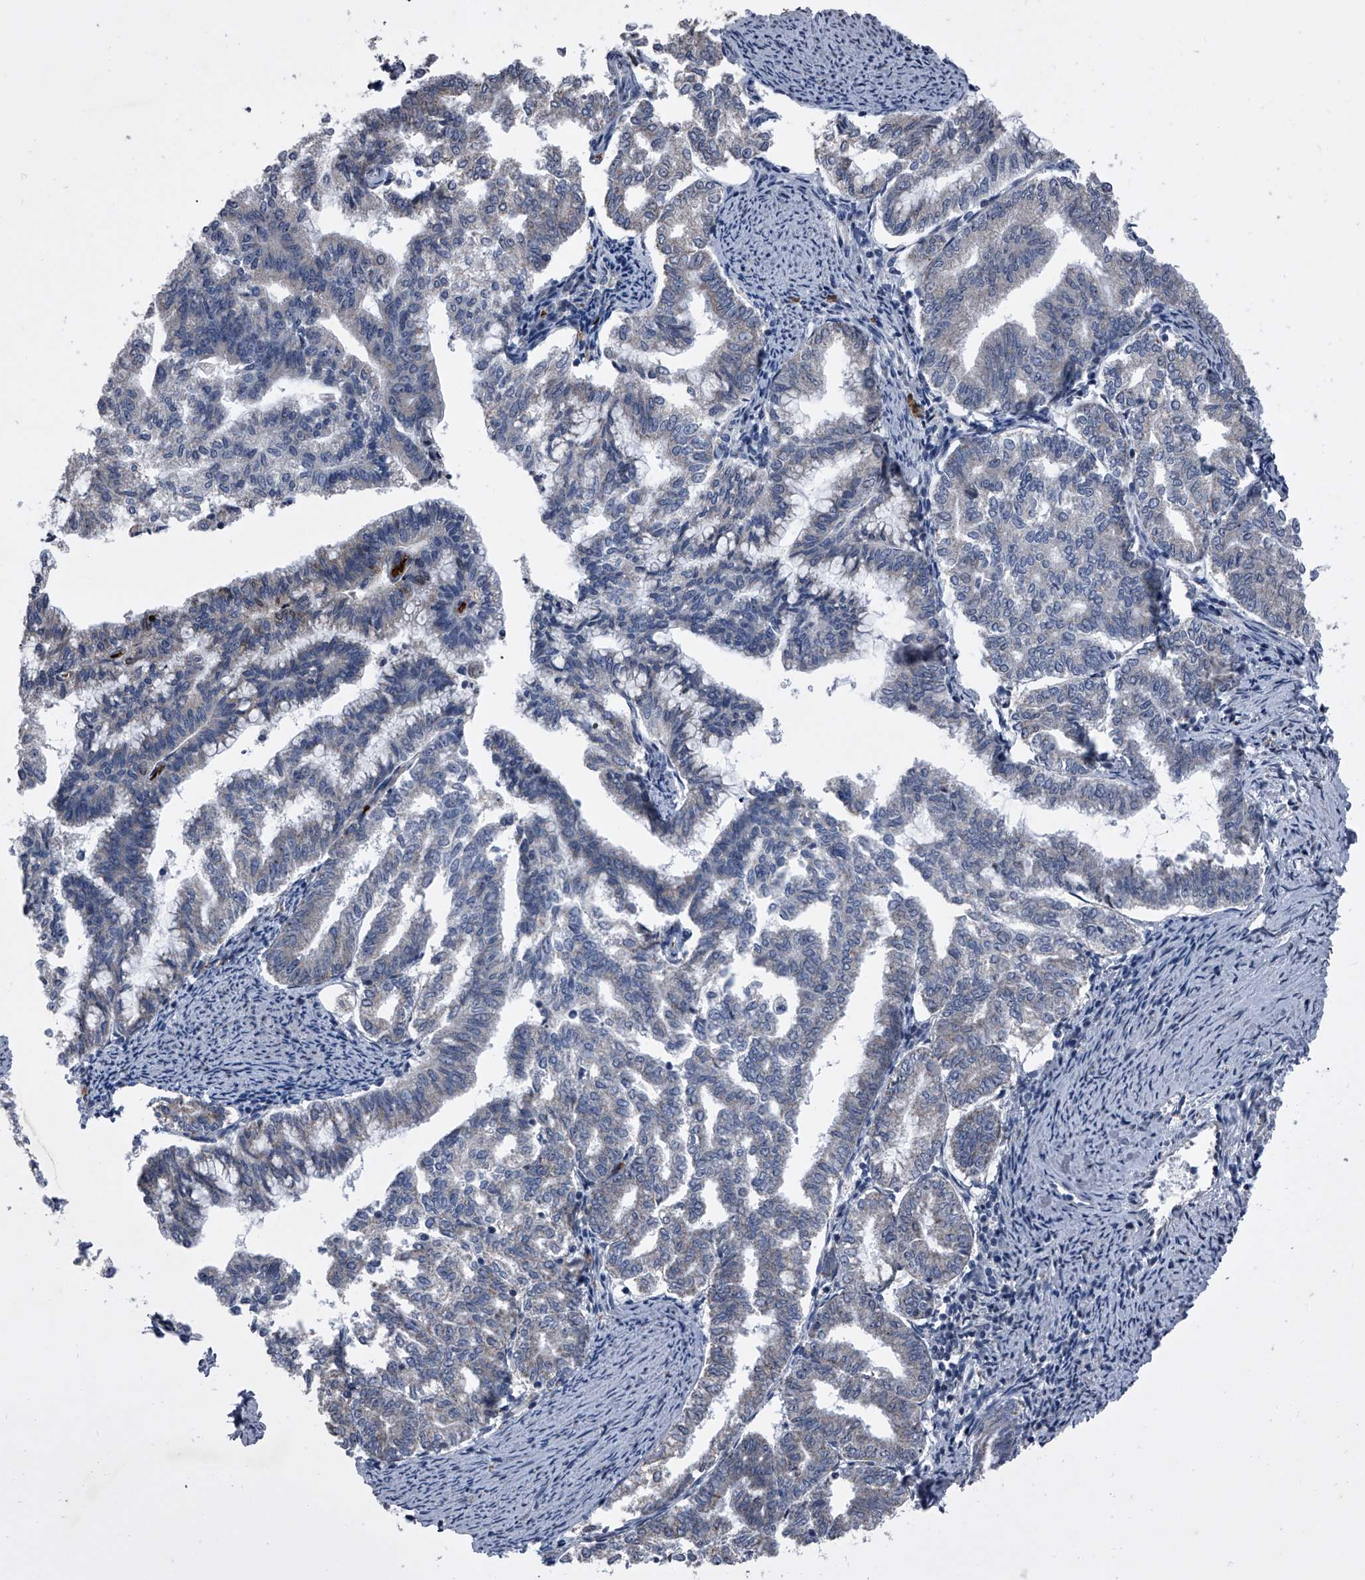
{"staining": {"intensity": "negative", "quantity": "none", "location": "none"}, "tissue": "endometrial cancer", "cell_type": "Tumor cells", "image_type": "cancer", "snomed": [{"axis": "morphology", "description": "Adenocarcinoma, NOS"}, {"axis": "topography", "description": "Endometrium"}], "caption": "Tumor cells show no significant positivity in endometrial adenocarcinoma.", "gene": "CEP85L", "patient": {"sex": "female", "age": 79}}